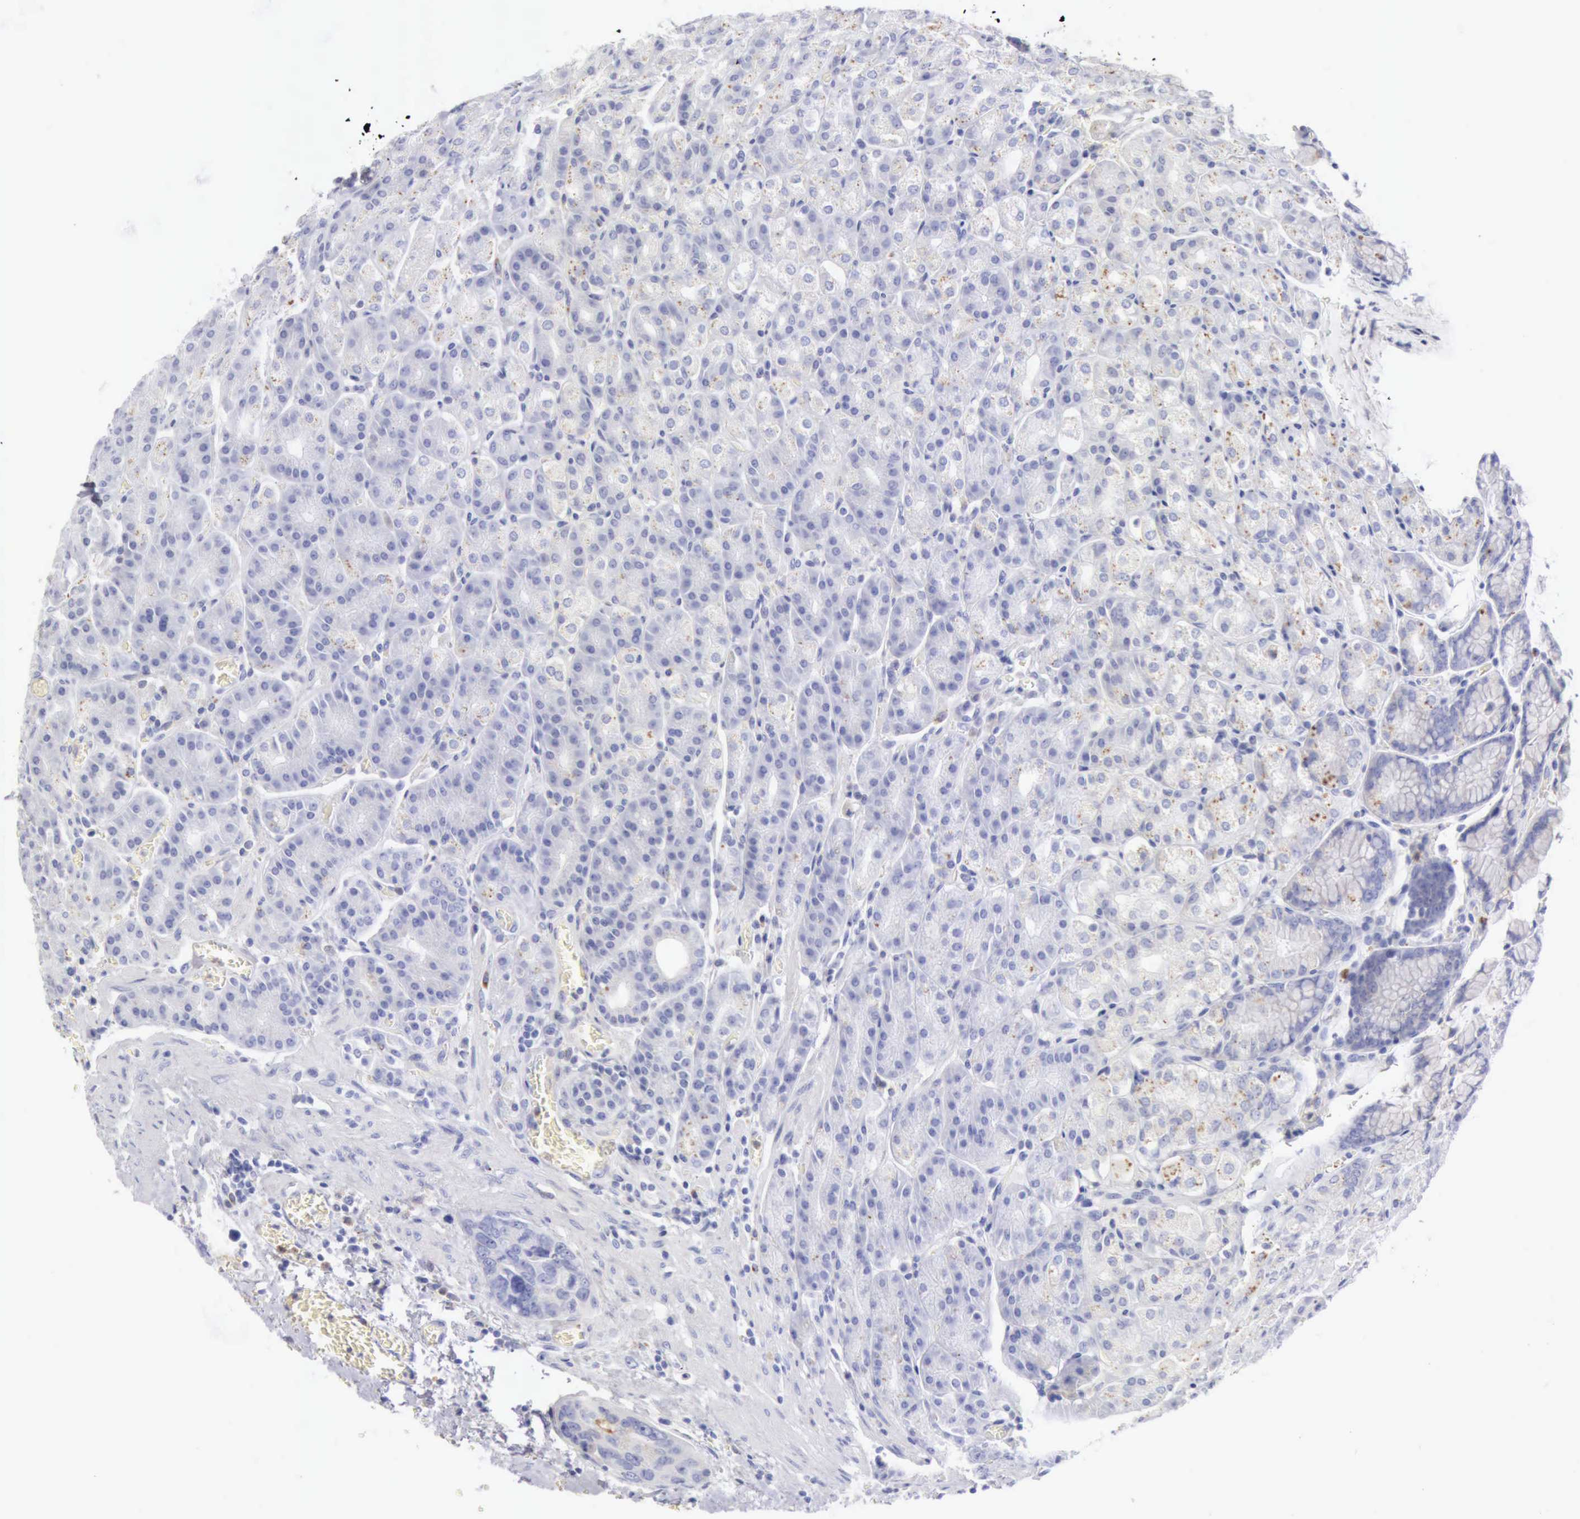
{"staining": {"intensity": "negative", "quantity": "none", "location": "none"}, "tissue": "stomach", "cell_type": "Glandular cells", "image_type": "normal", "snomed": [{"axis": "morphology", "description": "Normal tissue, NOS"}, {"axis": "topography", "description": "Stomach, upper"}], "caption": "DAB immunohistochemical staining of normal stomach reveals no significant positivity in glandular cells. (Immunohistochemistry (ihc), brightfield microscopy, high magnification).", "gene": "CTSS", "patient": {"sex": "female", "age": 81}}